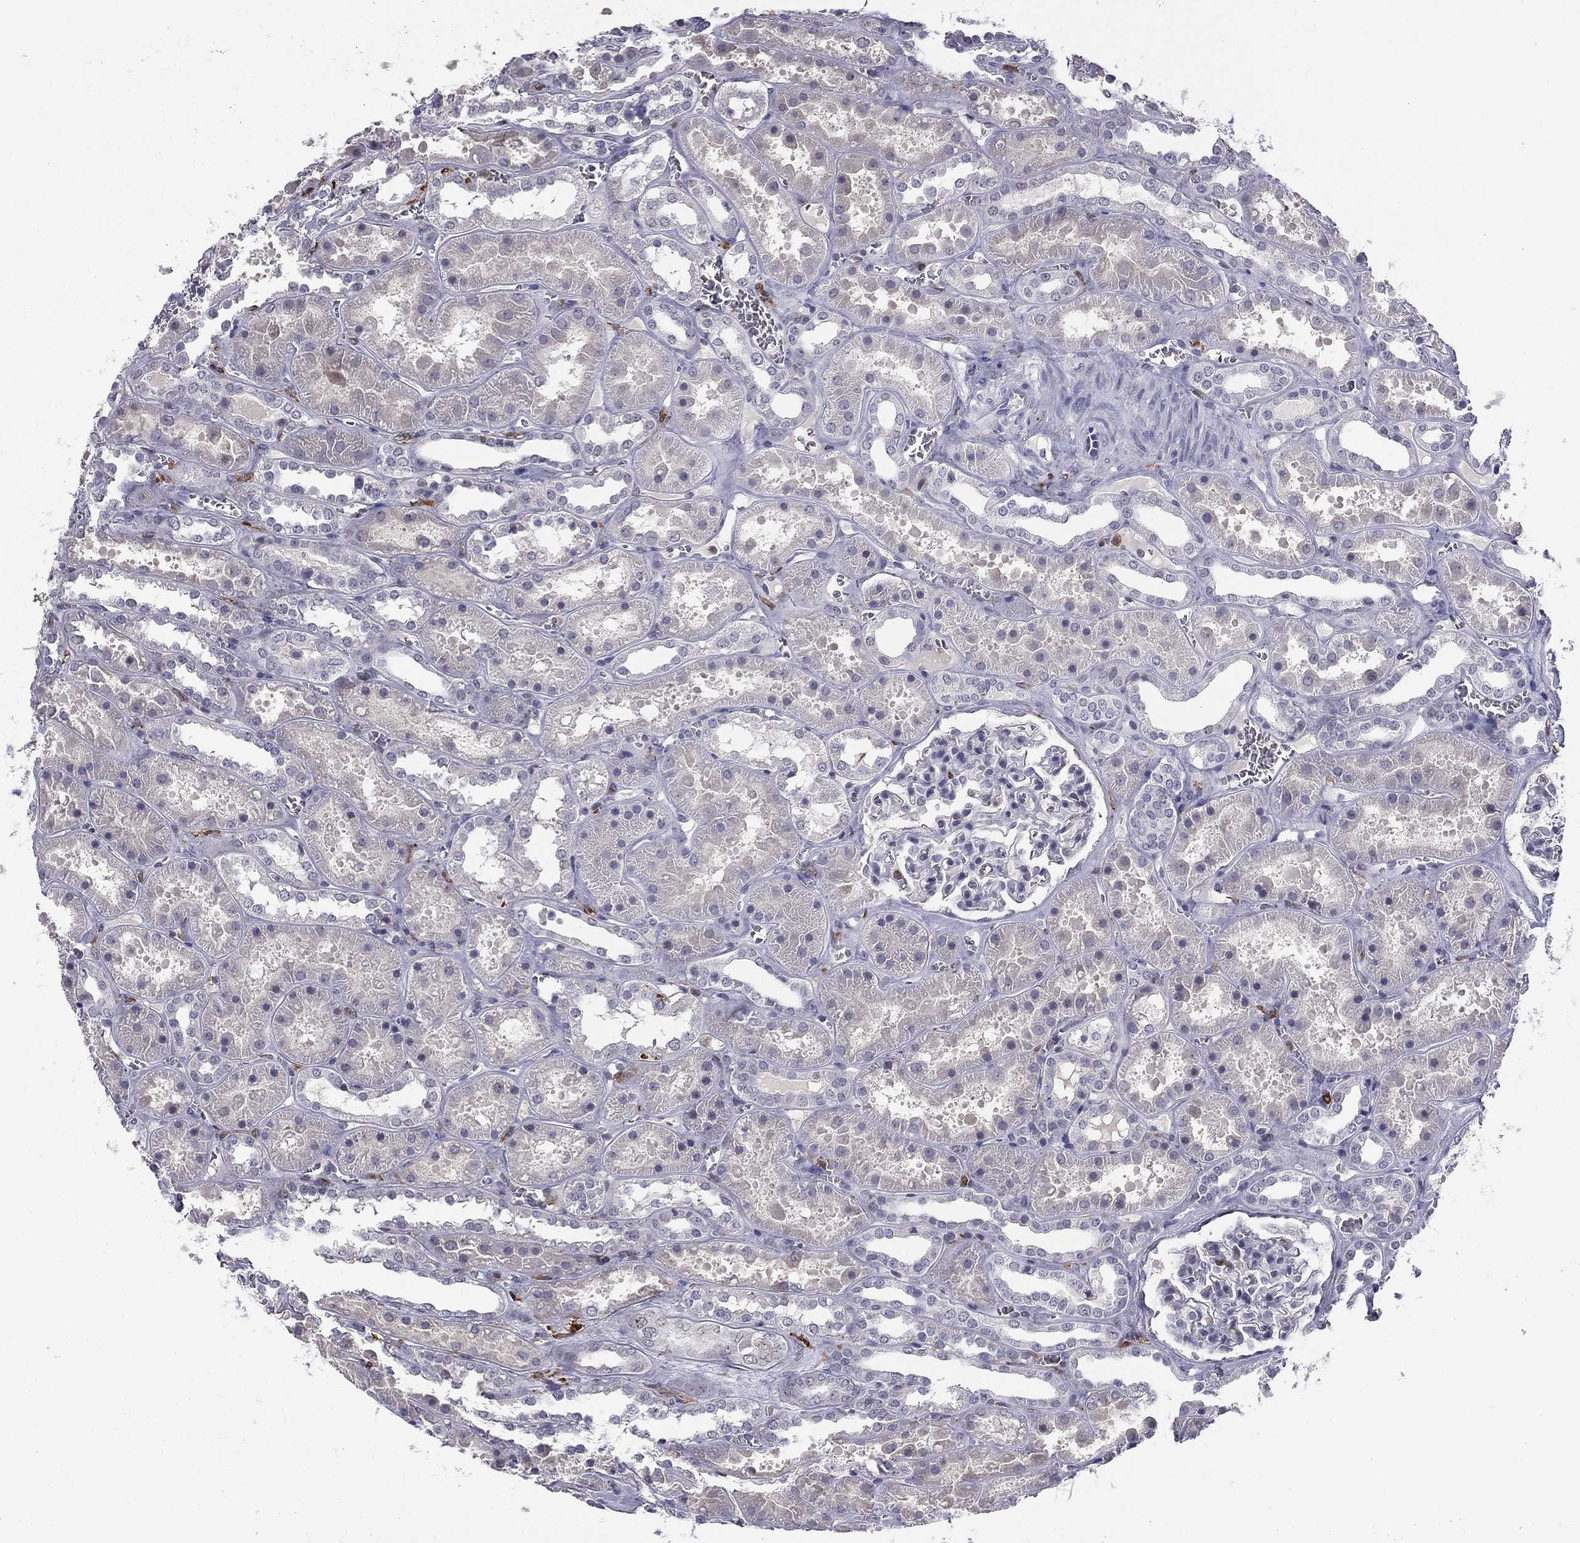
{"staining": {"intensity": "negative", "quantity": "none", "location": "none"}, "tissue": "kidney", "cell_type": "Cells in glomeruli", "image_type": "normal", "snomed": [{"axis": "morphology", "description": "Normal tissue, NOS"}, {"axis": "topography", "description": "Kidney"}], "caption": "The photomicrograph displays no significant staining in cells in glomeruli of kidney.", "gene": "PLCB2", "patient": {"sex": "female", "age": 41}}